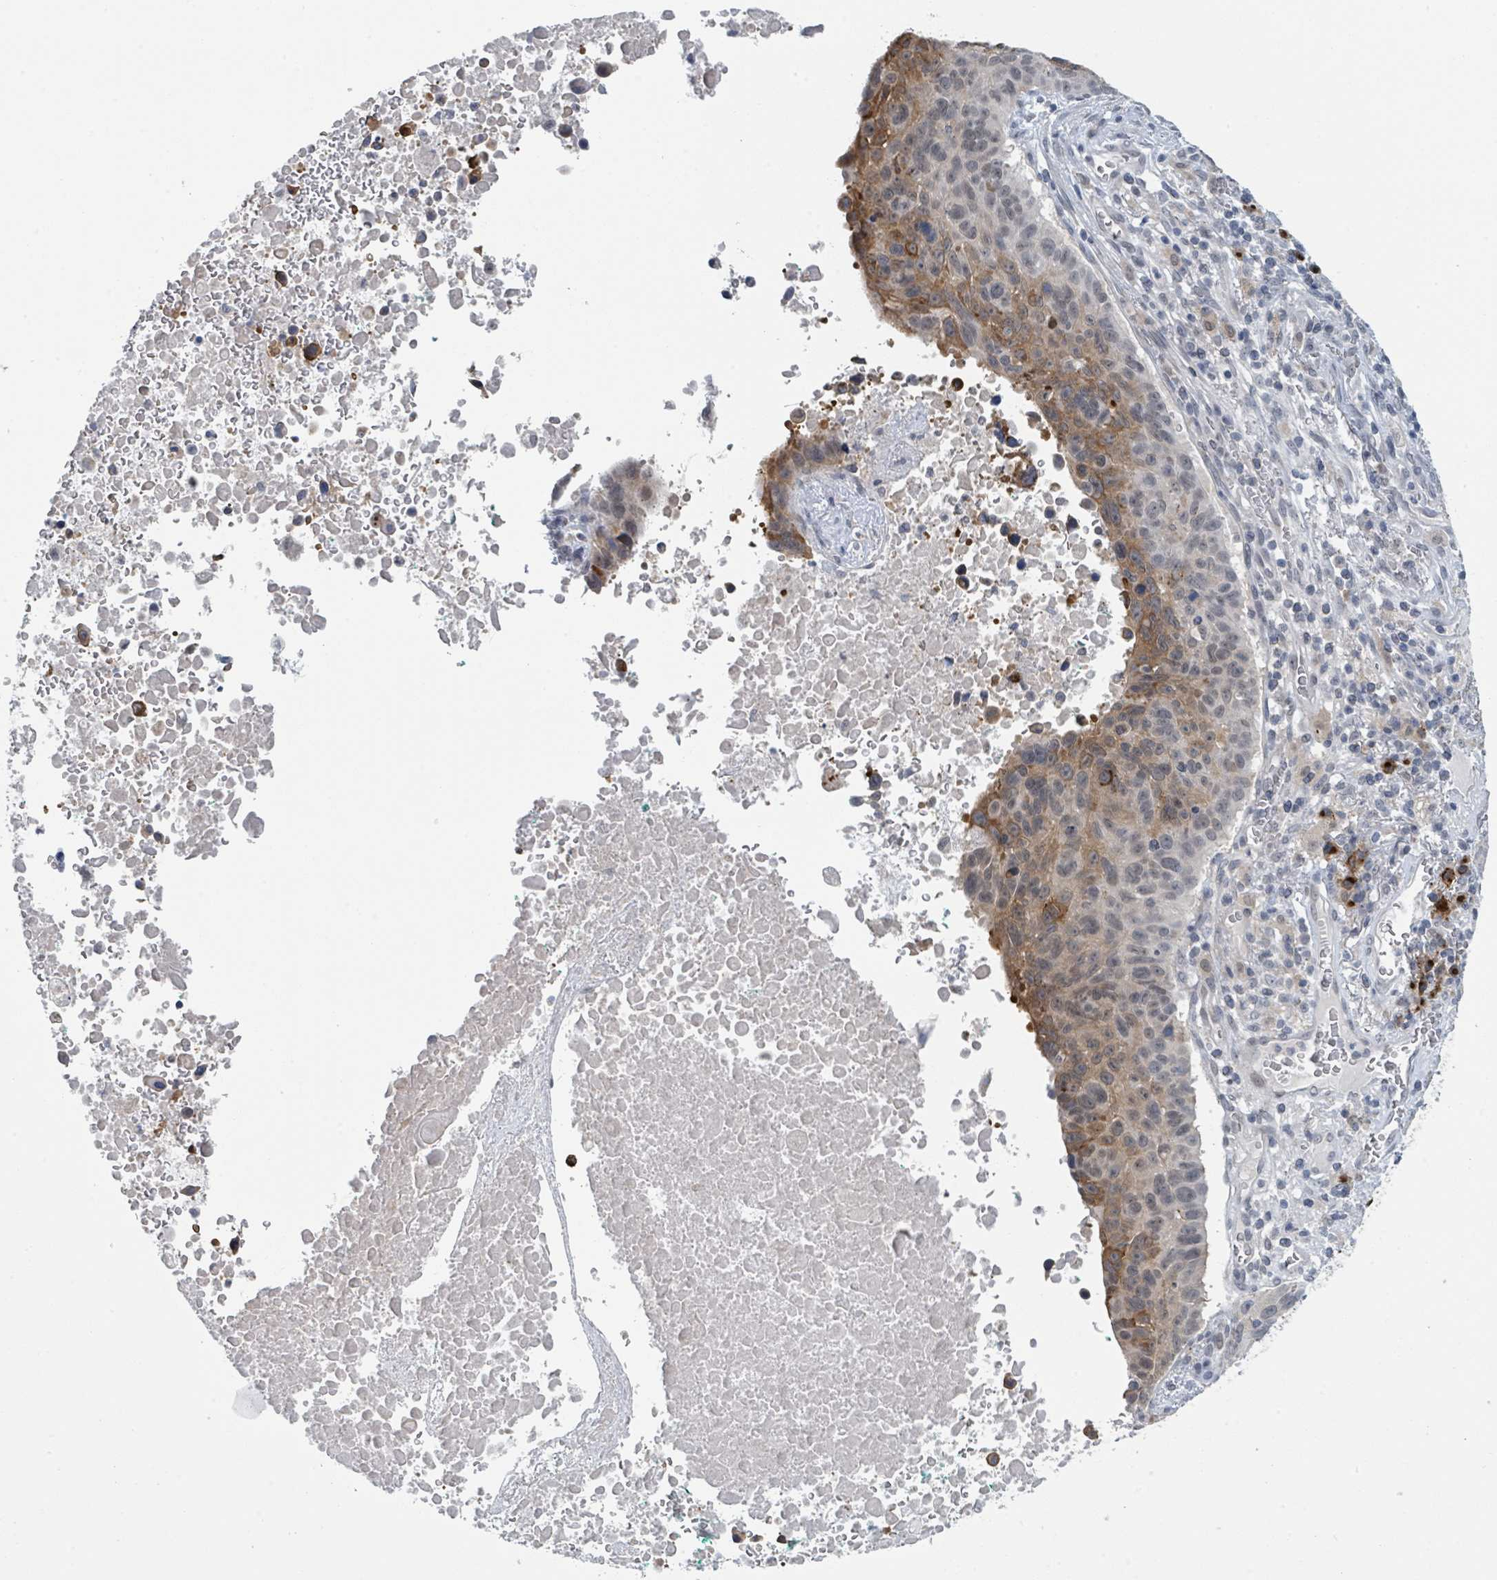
{"staining": {"intensity": "moderate", "quantity": "25%-75%", "location": "cytoplasmic/membranous,nuclear"}, "tissue": "lung cancer", "cell_type": "Tumor cells", "image_type": "cancer", "snomed": [{"axis": "morphology", "description": "Squamous cell carcinoma, NOS"}, {"axis": "topography", "description": "Lung"}], "caption": "Lung squamous cell carcinoma tissue demonstrates moderate cytoplasmic/membranous and nuclear positivity in about 25%-75% of tumor cells, visualized by immunohistochemistry.", "gene": "ANKRD55", "patient": {"sex": "male", "age": 66}}